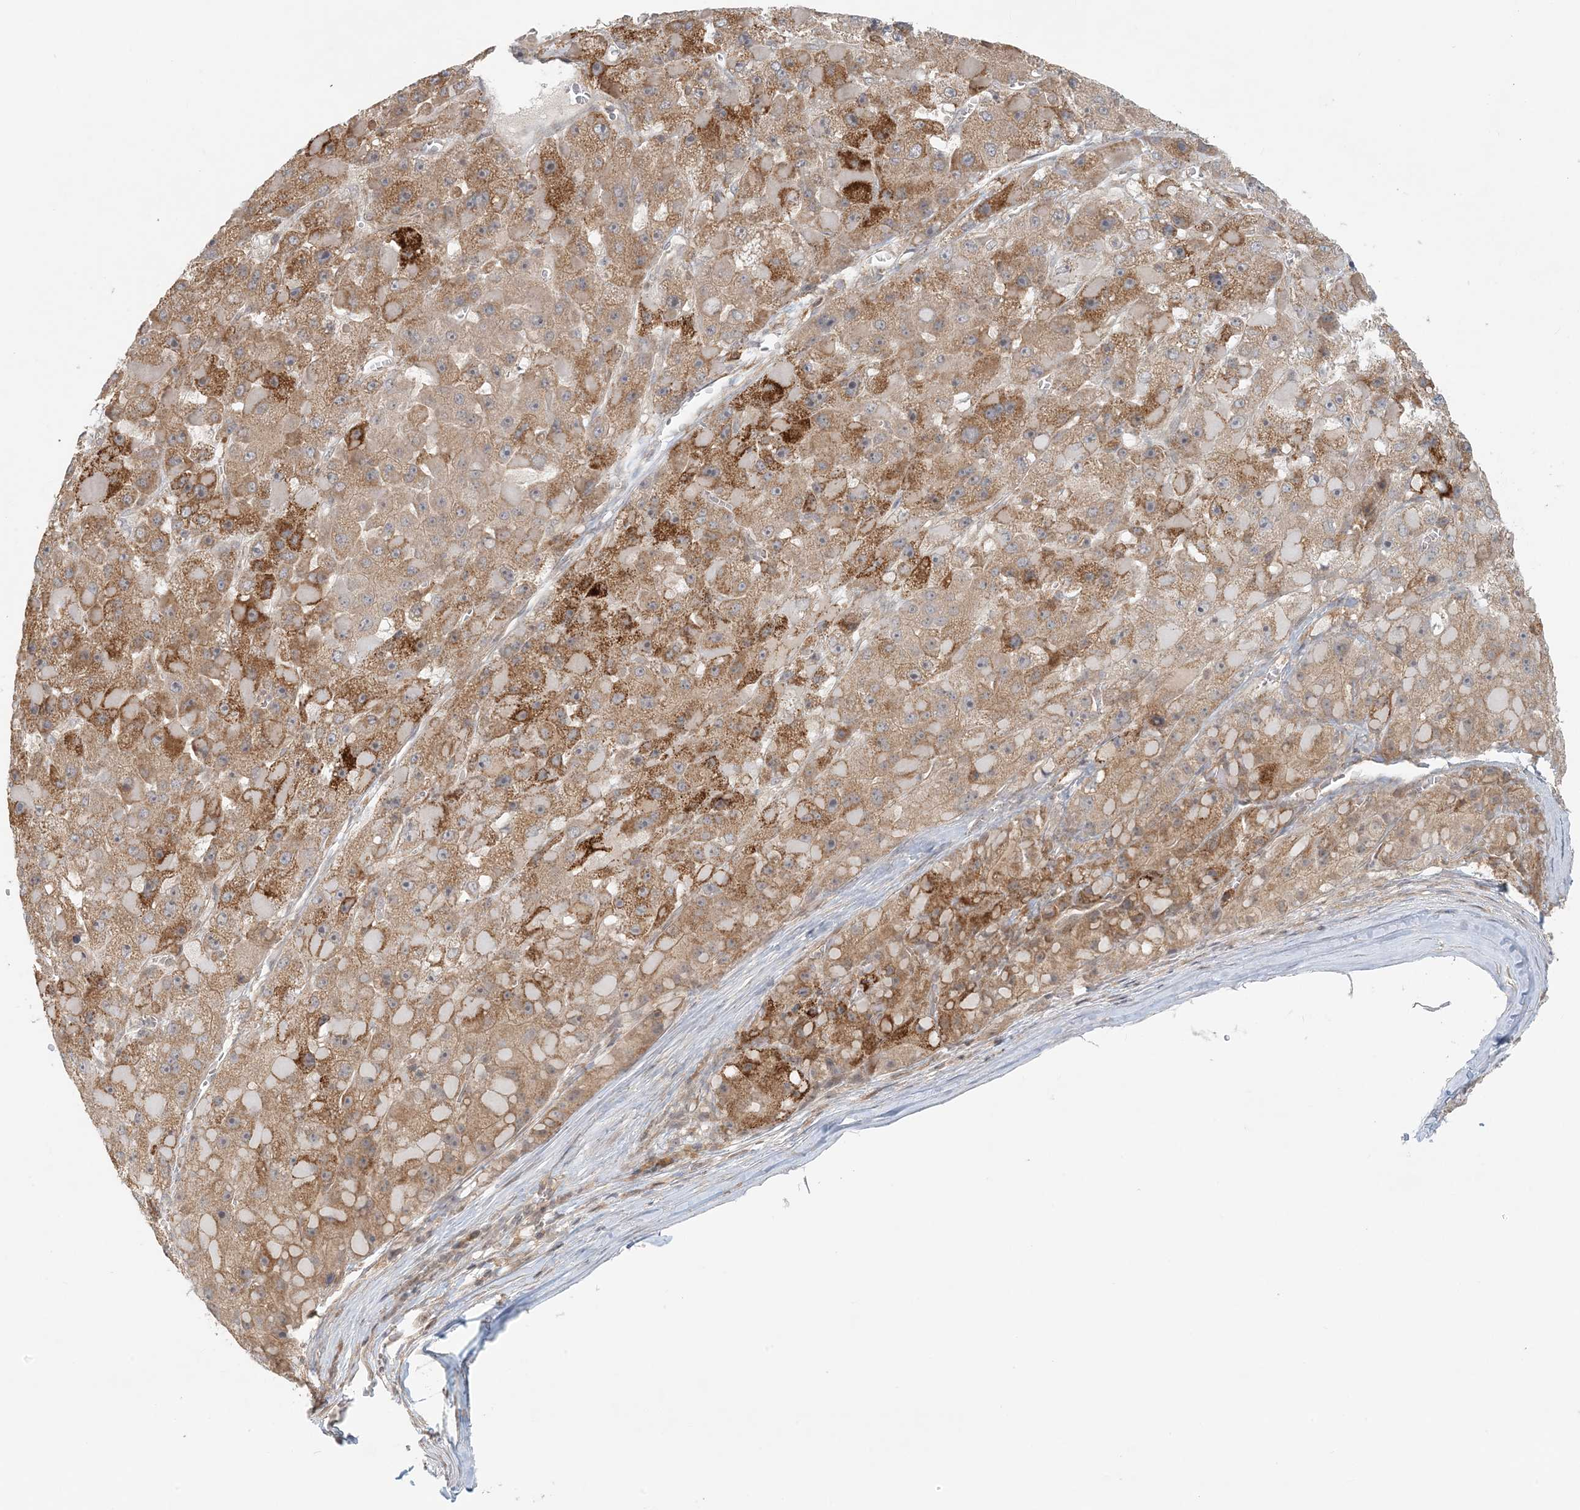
{"staining": {"intensity": "moderate", "quantity": ">75%", "location": "cytoplasmic/membranous"}, "tissue": "liver cancer", "cell_type": "Tumor cells", "image_type": "cancer", "snomed": [{"axis": "morphology", "description": "Carcinoma, Hepatocellular, NOS"}, {"axis": "topography", "description": "Liver"}], "caption": "A high-resolution micrograph shows IHC staining of liver cancer, which exhibits moderate cytoplasmic/membranous positivity in about >75% of tumor cells.", "gene": "OBI1", "patient": {"sex": "female", "age": 73}}